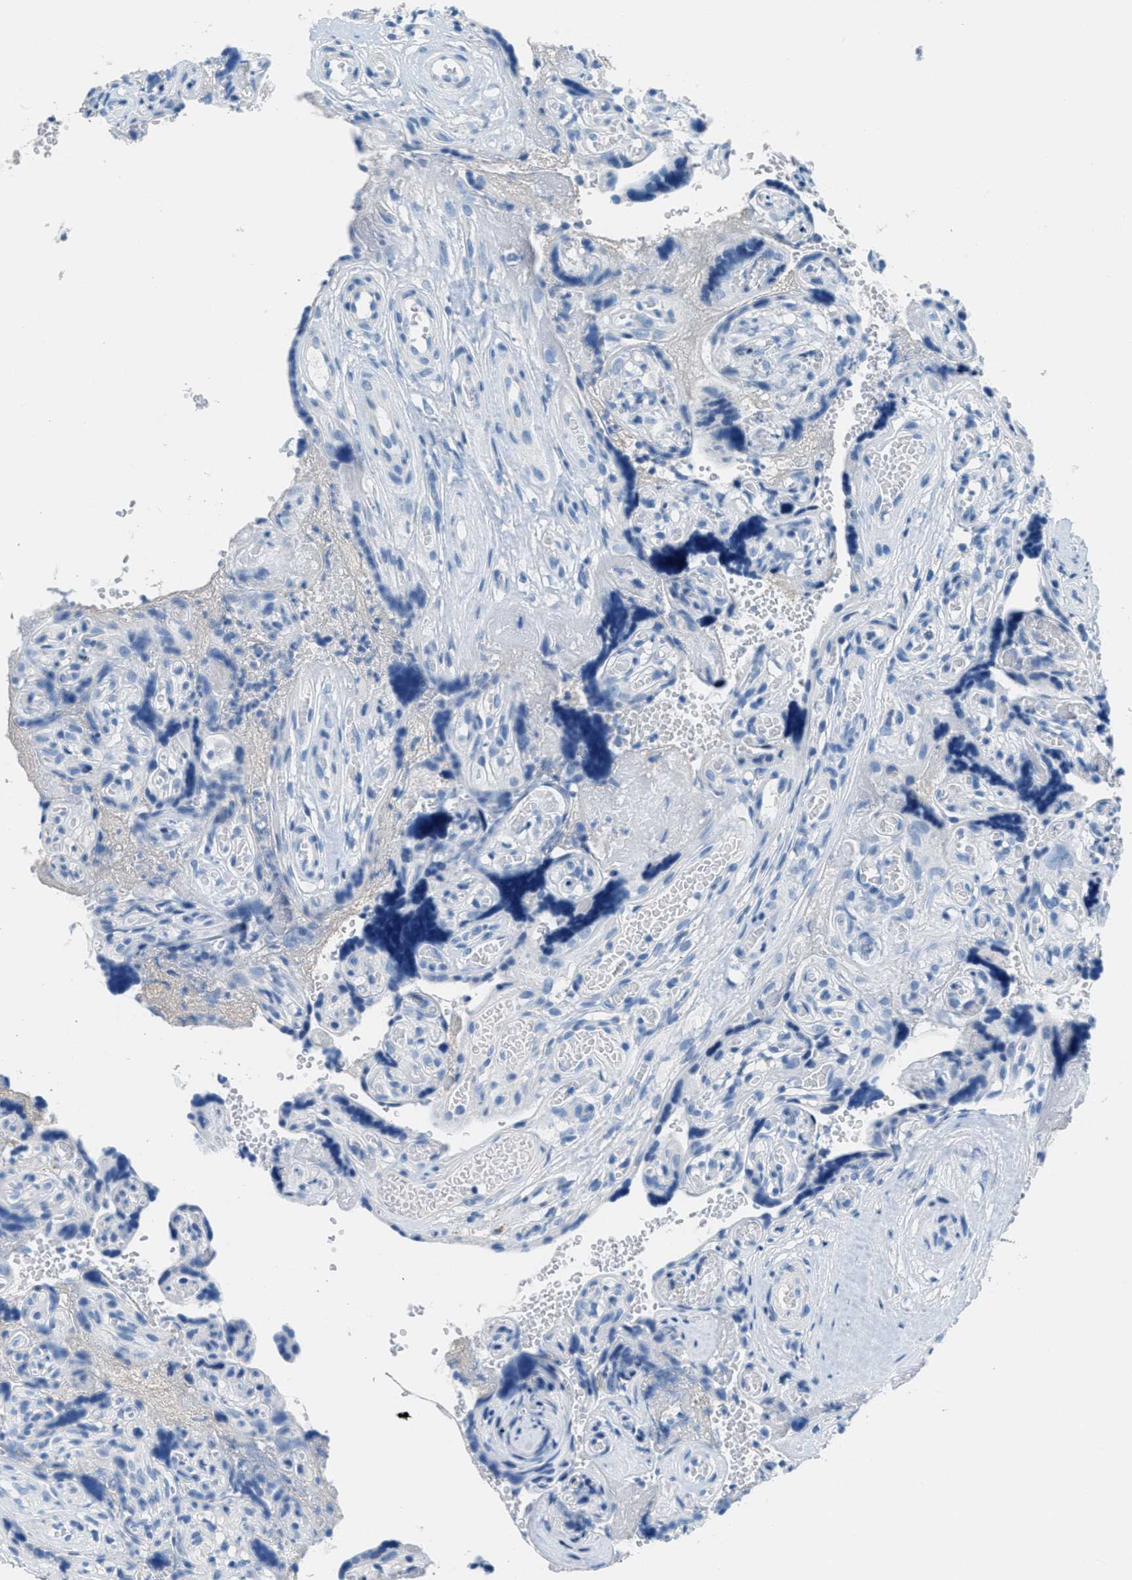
{"staining": {"intensity": "negative", "quantity": "none", "location": "none"}, "tissue": "placenta", "cell_type": "Decidual cells", "image_type": "normal", "snomed": [{"axis": "morphology", "description": "Normal tissue, NOS"}, {"axis": "topography", "description": "Placenta"}], "caption": "DAB immunohistochemical staining of benign placenta shows no significant positivity in decidual cells.", "gene": "MGARP", "patient": {"sex": "female", "age": 30}}